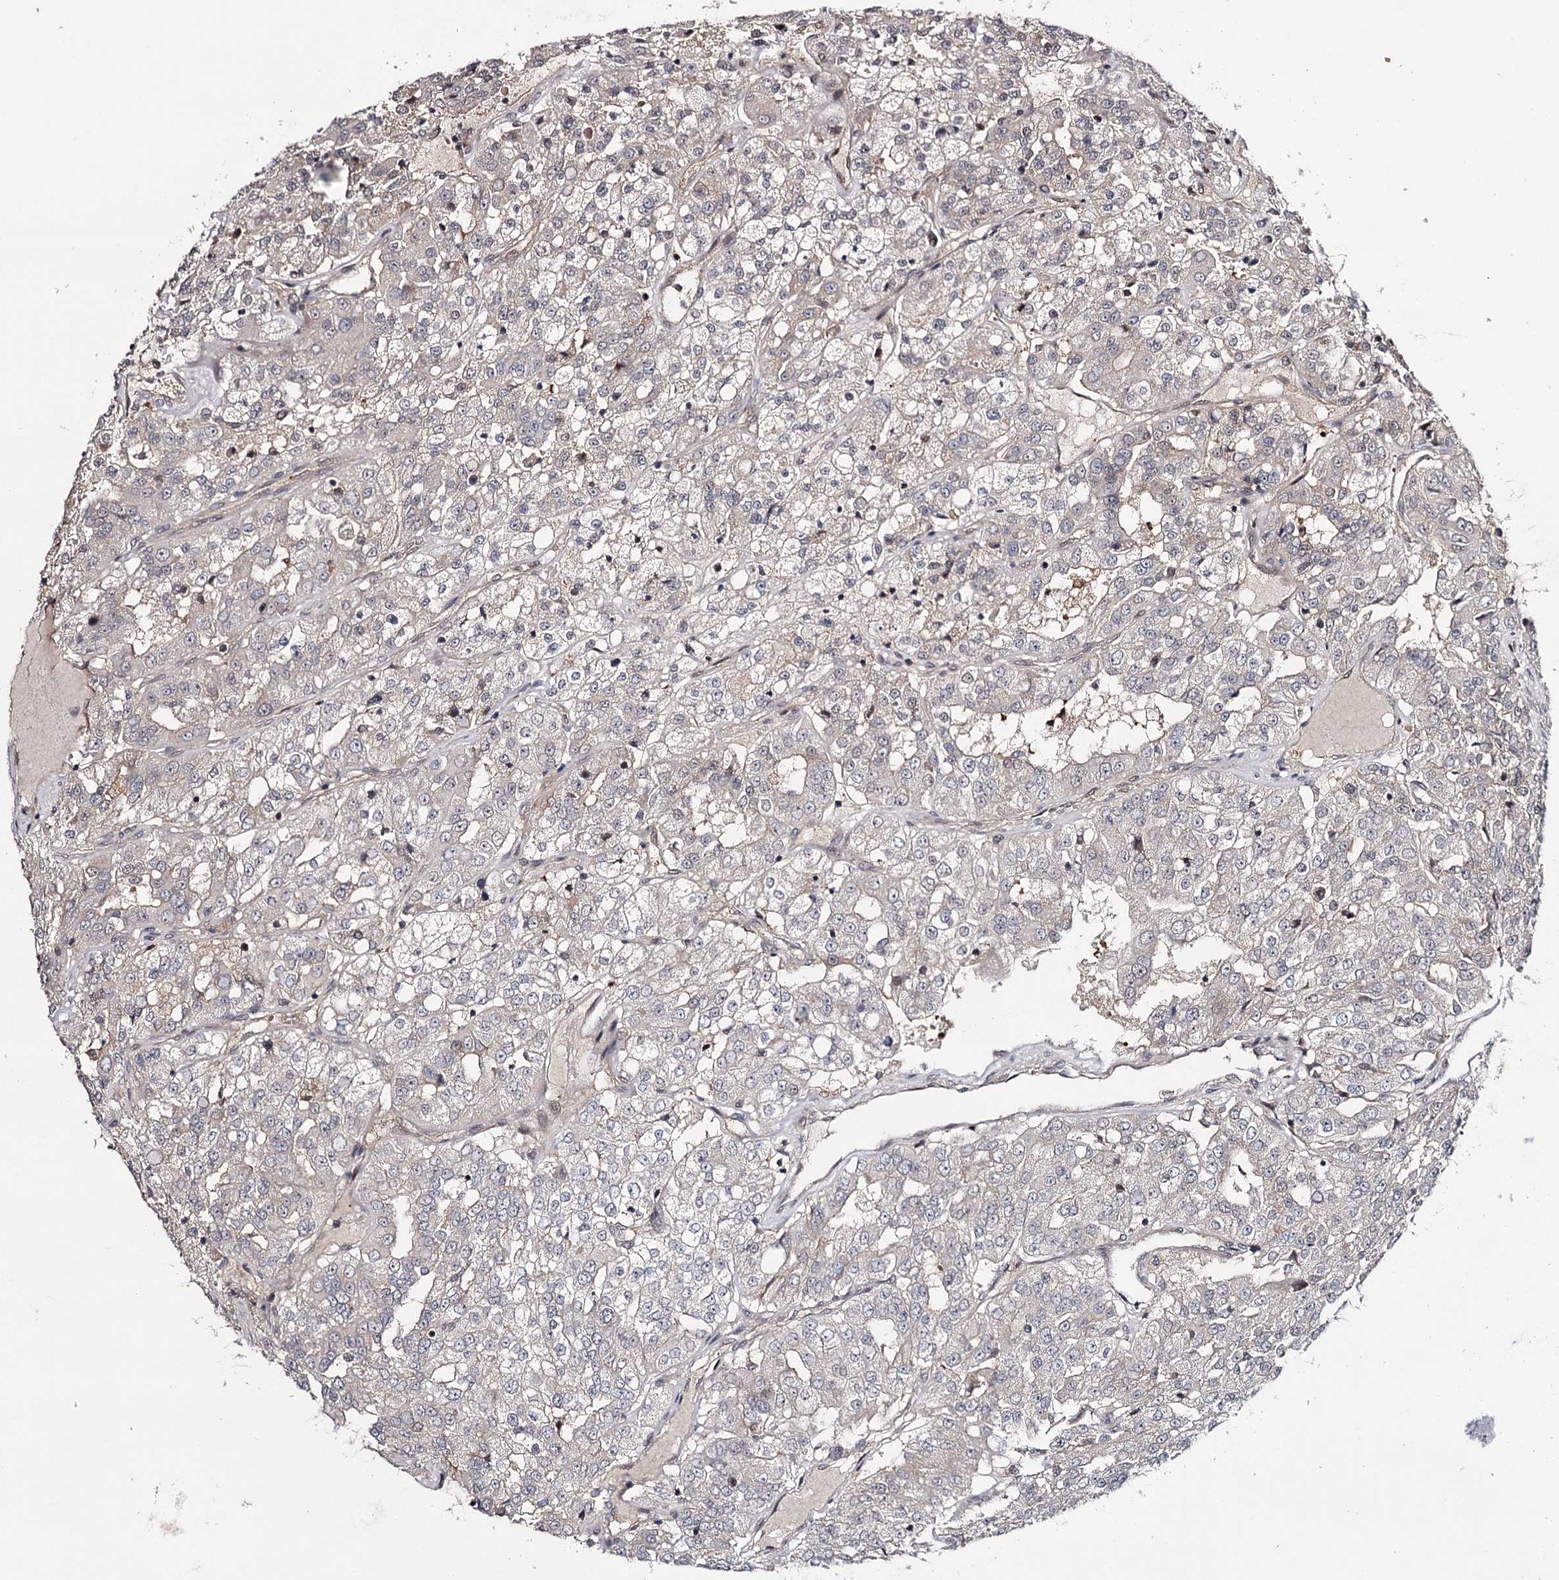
{"staining": {"intensity": "negative", "quantity": "none", "location": "none"}, "tissue": "renal cancer", "cell_type": "Tumor cells", "image_type": "cancer", "snomed": [{"axis": "morphology", "description": "Adenocarcinoma, NOS"}, {"axis": "topography", "description": "Kidney"}], "caption": "DAB (3,3'-diaminobenzidine) immunohistochemical staining of human adenocarcinoma (renal) reveals no significant expression in tumor cells.", "gene": "GTSF1", "patient": {"sex": "female", "age": 63}}